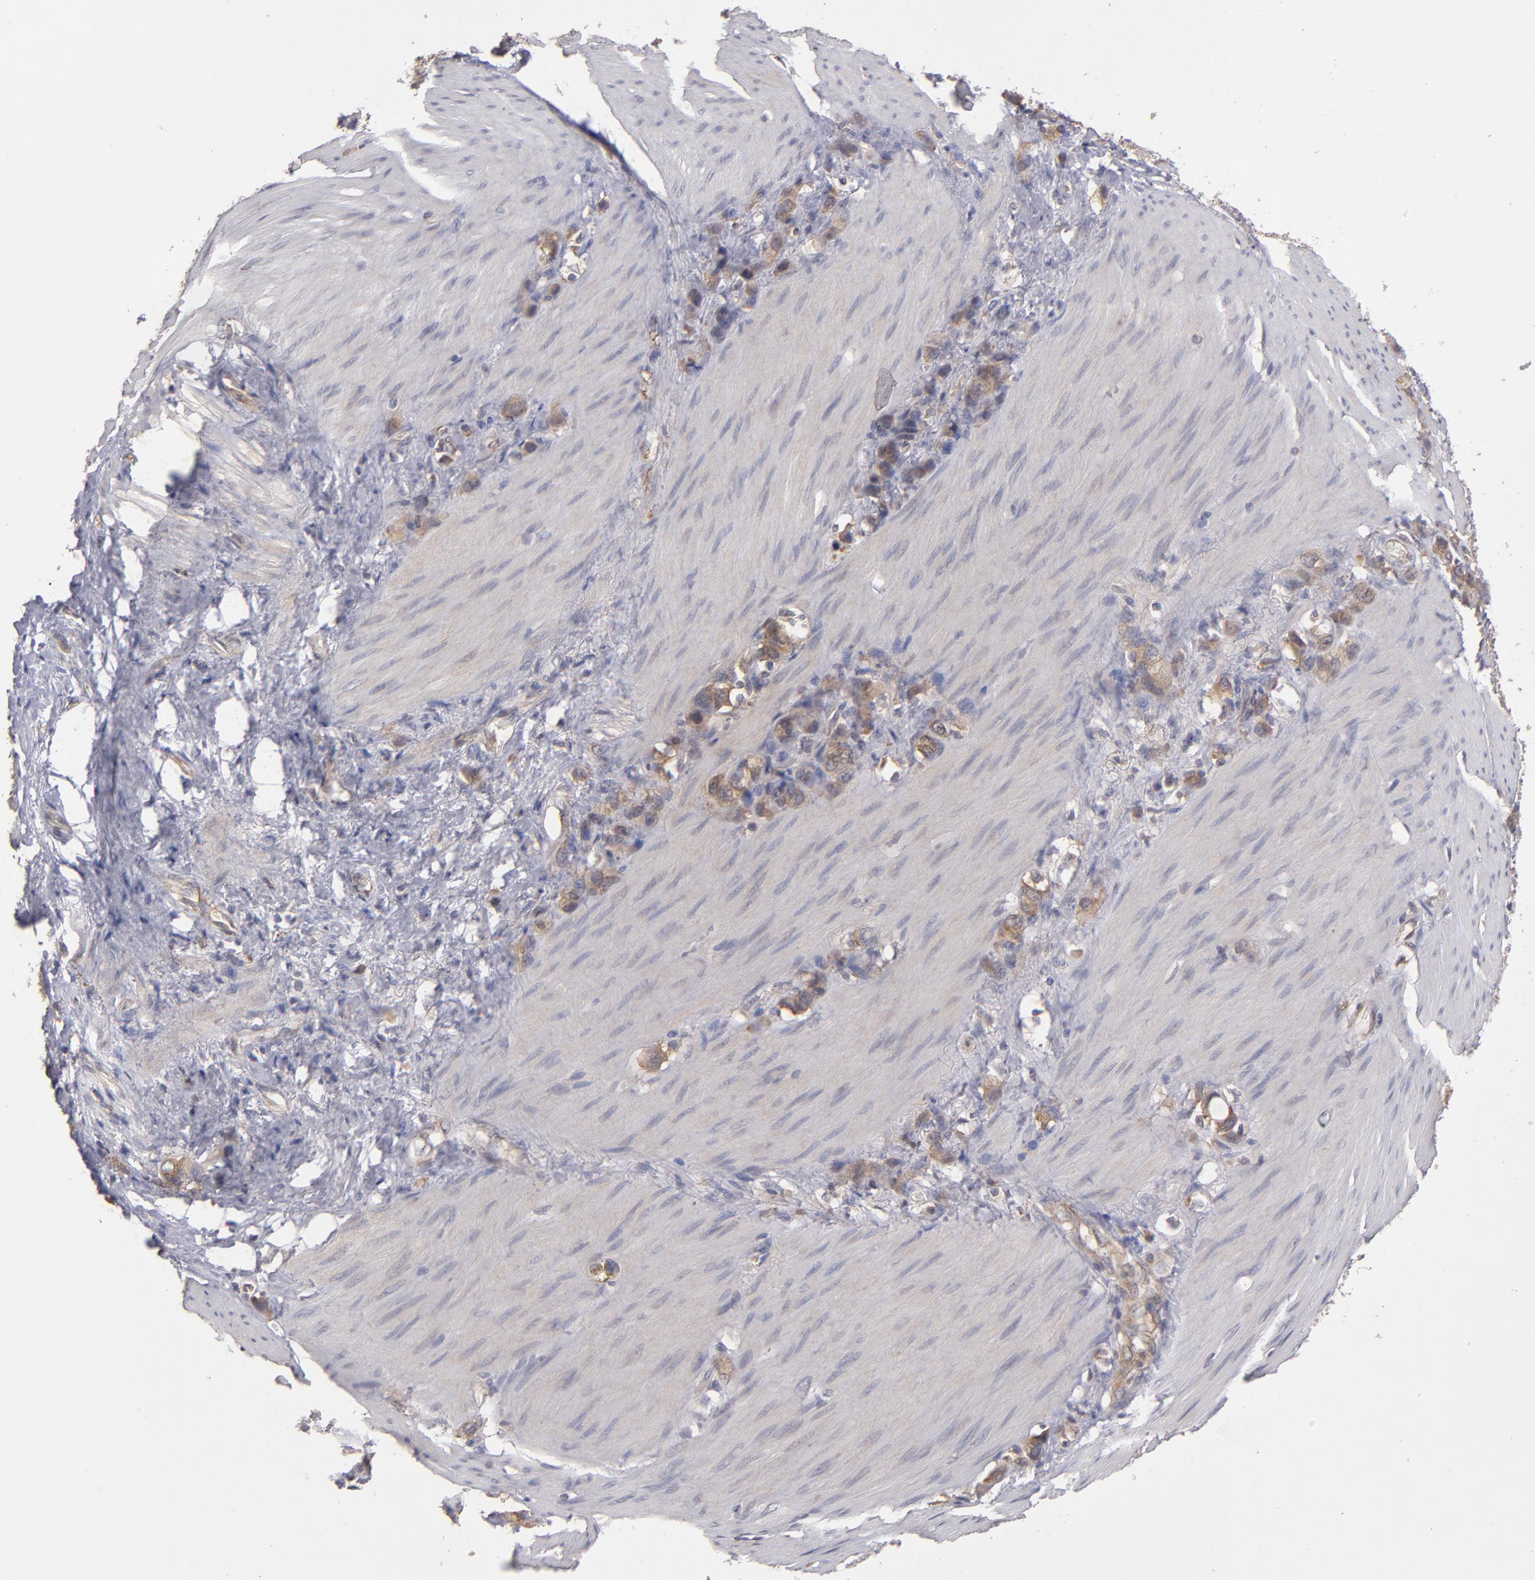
{"staining": {"intensity": "moderate", "quantity": ">75%", "location": "cytoplasmic/membranous"}, "tissue": "stomach cancer", "cell_type": "Tumor cells", "image_type": "cancer", "snomed": [{"axis": "morphology", "description": "Normal tissue, NOS"}, {"axis": "morphology", "description": "Adenocarcinoma, NOS"}, {"axis": "morphology", "description": "Adenocarcinoma, High grade"}, {"axis": "topography", "description": "Stomach, upper"}, {"axis": "topography", "description": "Stomach"}], "caption": "Stomach cancer stained for a protein displays moderate cytoplasmic/membranous positivity in tumor cells. The staining was performed using DAB (3,3'-diaminobenzidine) to visualize the protein expression in brown, while the nuclei were stained in blue with hematoxylin (Magnification: 20x).", "gene": "CTSO", "patient": {"sex": "female", "age": 65}}